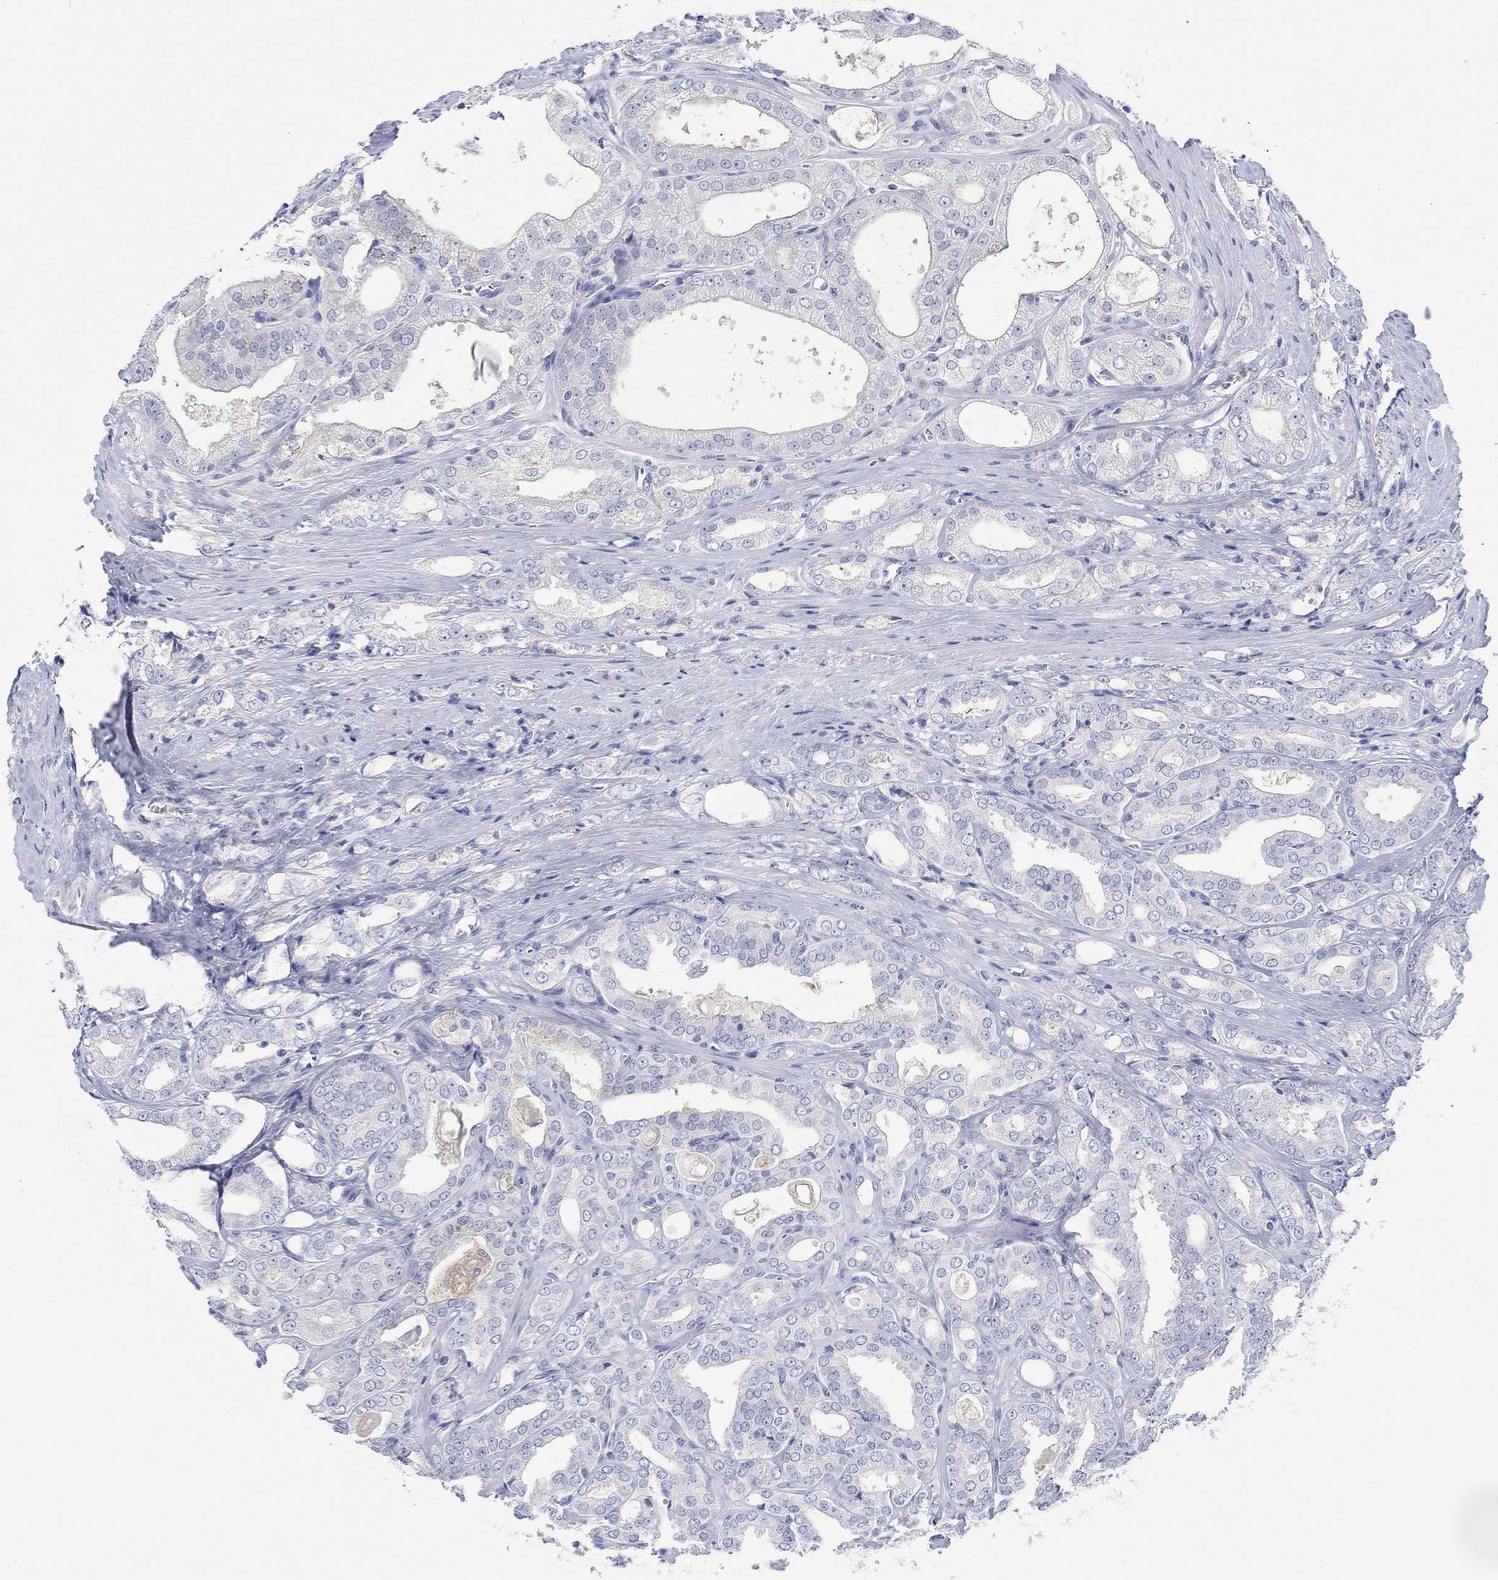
{"staining": {"intensity": "negative", "quantity": "none", "location": "none"}, "tissue": "prostate cancer", "cell_type": "Tumor cells", "image_type": "cancer", "snomed": [{"axis": "morphology", "description": "Adenocarcinoma, NOS"}, {"axis": "morphology", "description": "Adenocarcinoma, High grade"}, {"axis": "topography", "description": "Prostate"}], "caption": "High power microscopy histopathology image of an immunohistochemistry histopathology image of prostate cancer (adenocarcinoma), revealing no significant staining in tumor cells. (DAB IHC with hematoxylin counter stain).", "gene": "GCM1", "patient": {"sex": "male", "age": 70}}